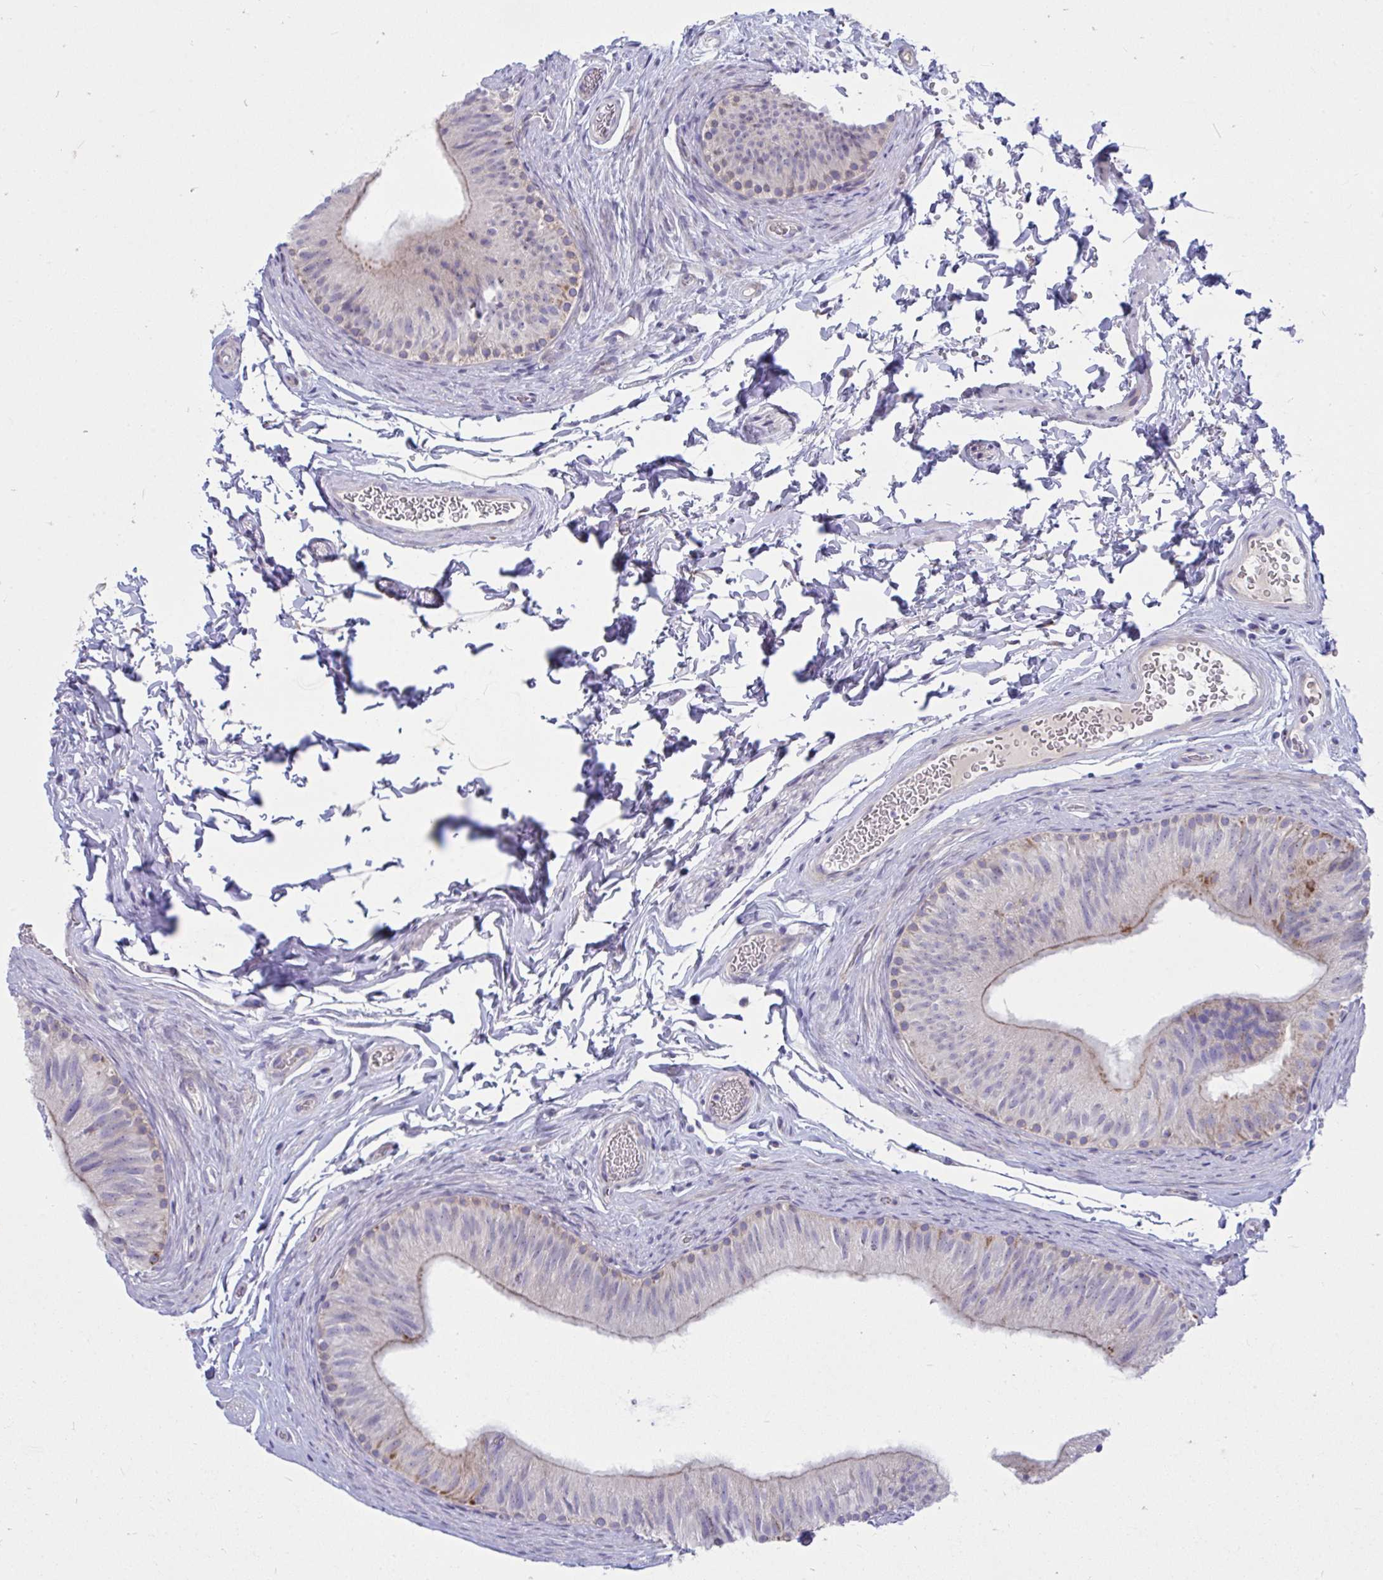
{"staining": {"intensity": "weak", "quantity": "<25%", "location": "cytoplasmic/membranous"}, "tissue": "epididymis", "cell_type": "Glandular cells", "image_type": "normal", "snomed": [{"axis": "morphology", "description": "Normal tissue, NOS"}, {"axis": "topography", "description": "Epididymis, spermatic cord, NOS"}, {"axis": "topography", "description": "Epididymis"}], "caption": "Immunohistochemical staining of benign human epididymis exhibits no significant expression in glandular cells.", "gene": "DTX3", "patient": {"sex": "male", "age": 31}}